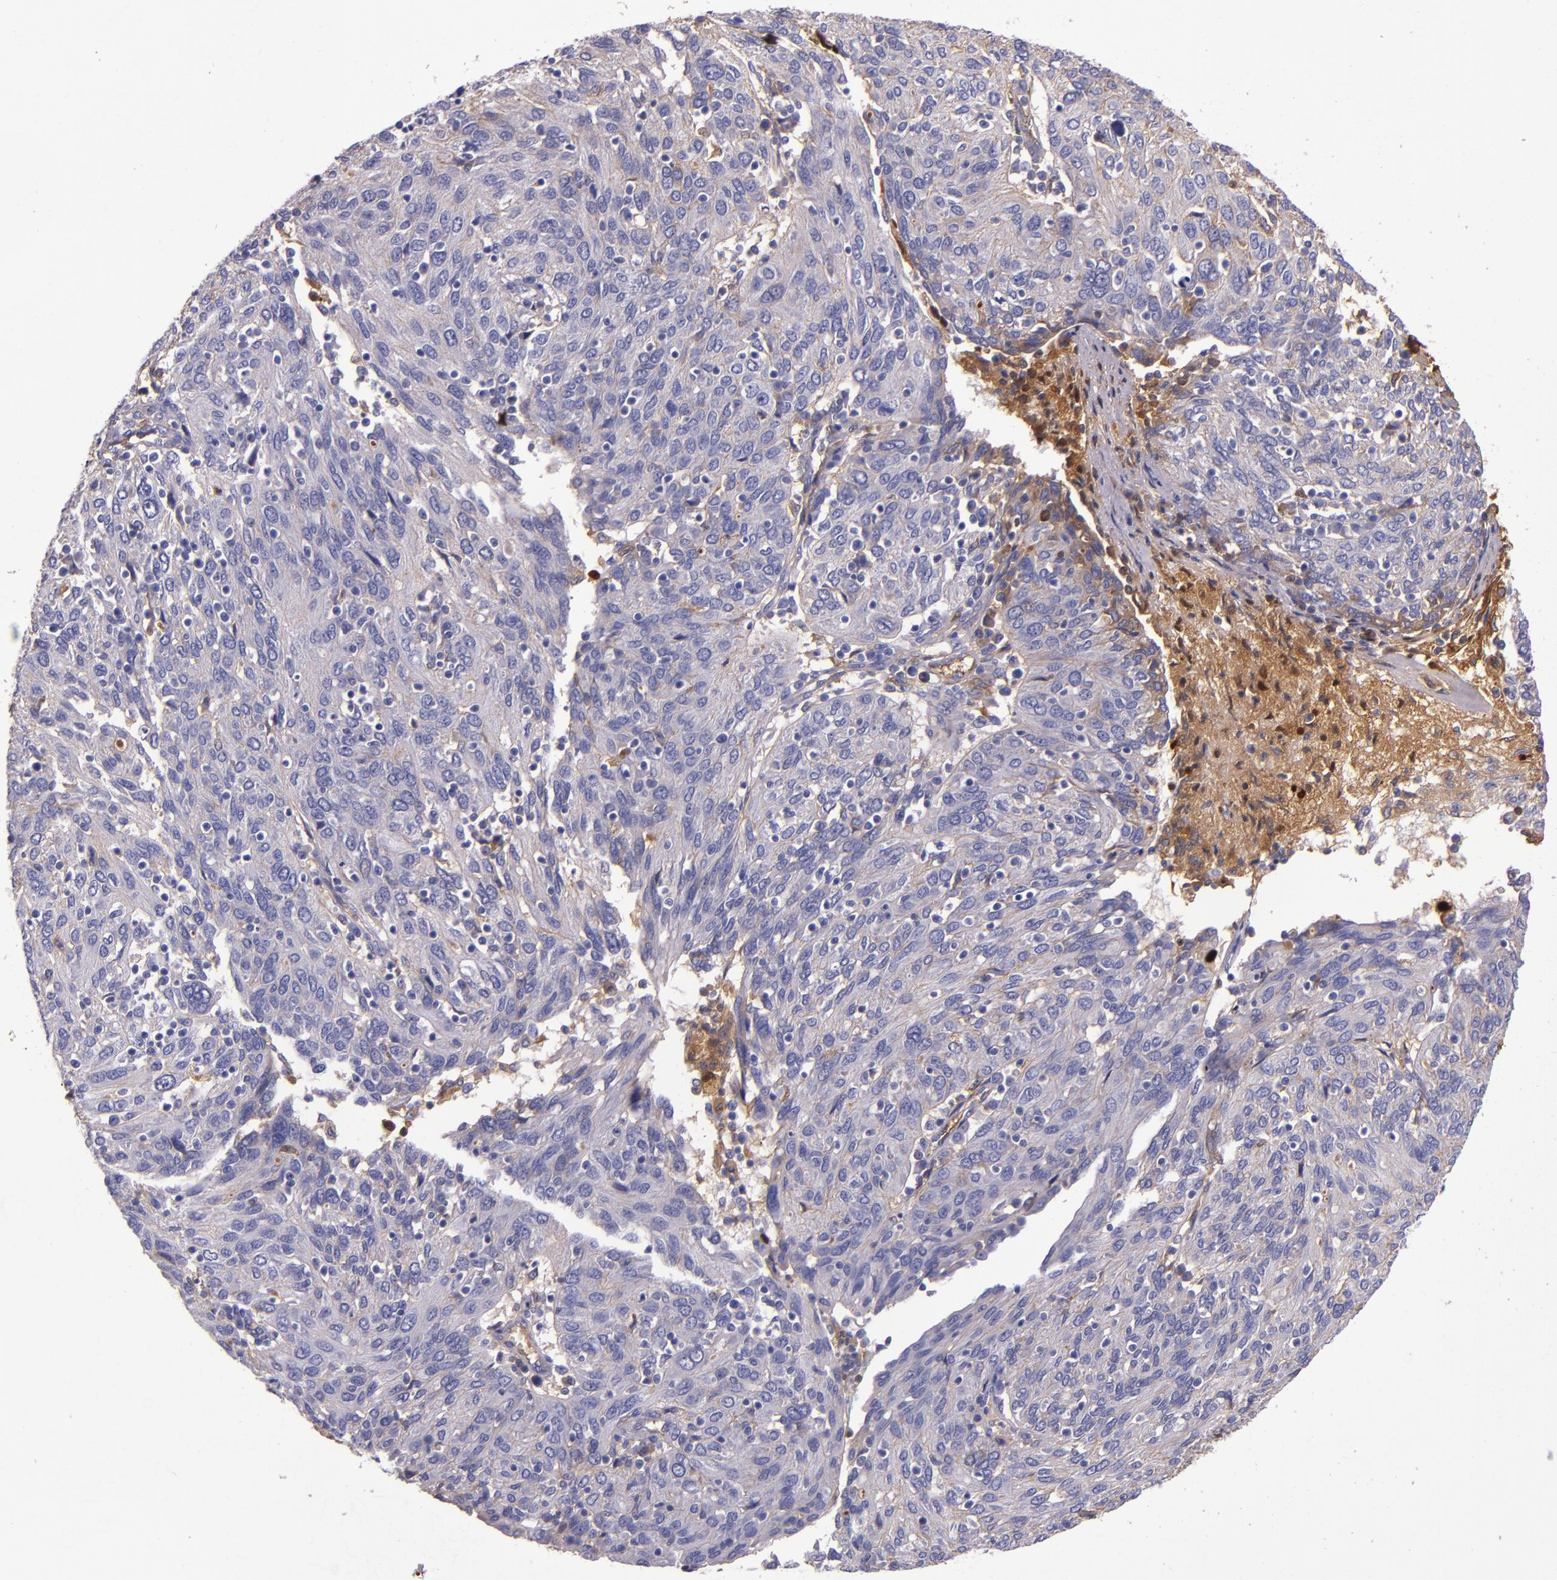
{"staining": {"intensity": "negative", "quantity": "none", "location": "none"}, "tissue": "ovarian cancer", "cell_type": "Tumor cells", "image_type": "cancer", "snomed": [{"axis": "morphology", "description": "Carcinoma, endometroid"}, {"axis": "topography", "description": "Ovary"}], "caption": "Immunohistochemistry (IHC) of human ovarian cancer demonstrates no expression in tumor cells. (DAB (3,3'-diaminobenzidine) immunohistochemistry (IHC), high magnification).", "gene": "CLEC3B", "patient": {"sex": "female", "age": 50}}